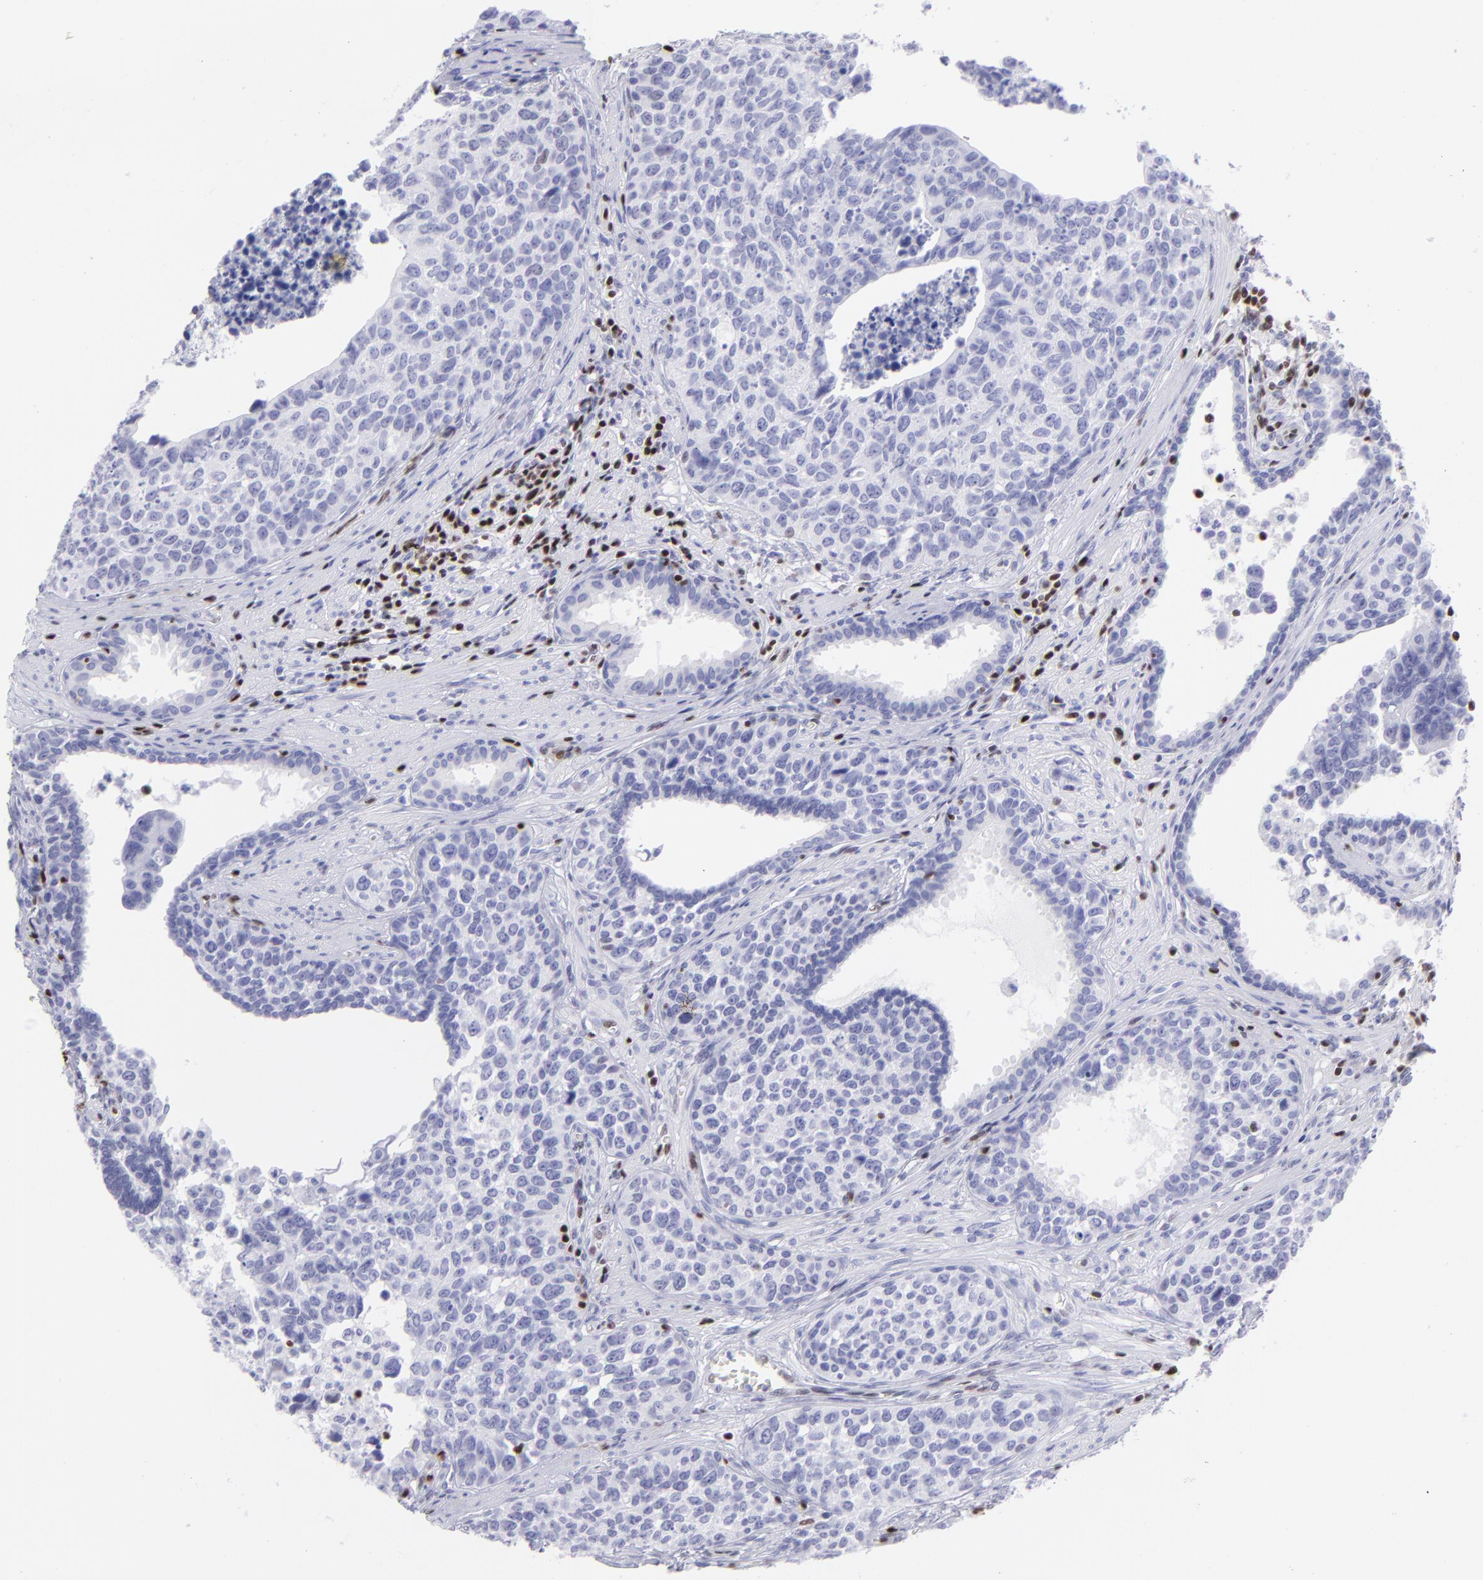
{"staining": {"intensity": "negative", "quantity": "none", "location": "none"}, "tissue": "urothelial cancer", "cell_type": "Tumor cells", "image_type": "cancer", "snomed": [{"axis": "morphology", "description": "Urothelial carcinoma, High grade"}, {"axis": "topography", "description": "Urinary bladder"}], "caption": "This image is of urothelial cancer stained with IHC to label a protein in brown with the nuclei are counter-stained blue. There is no positivity in tumor cells. The staining was performed using DAB to visualize the protein expression in brown, while the nuclei were stained in blue with hematoxylin (Magnification: 20x).", "gene": "ETS1", "patient": {"sex": "male", "age": 81}}